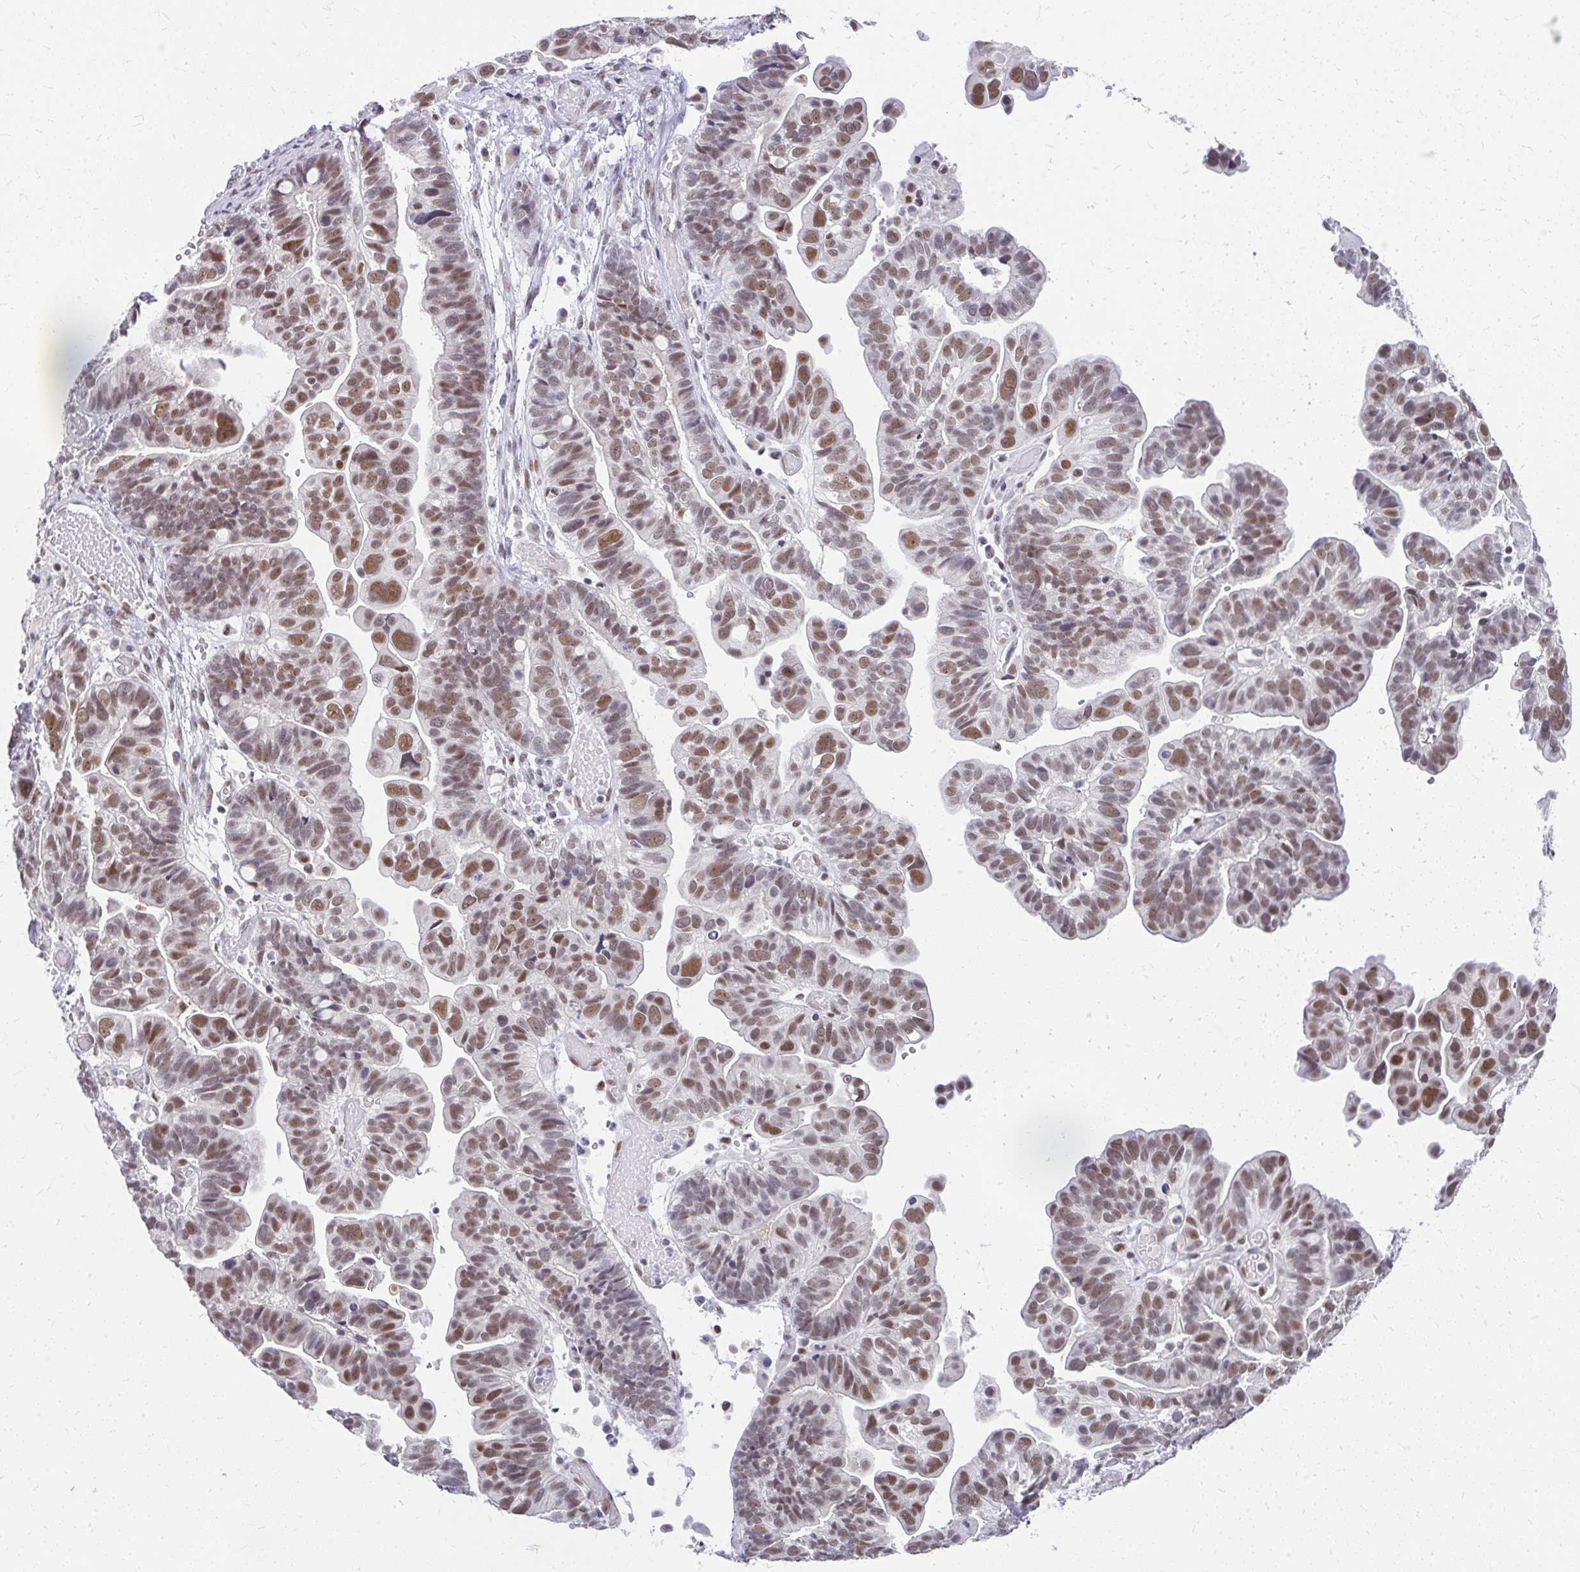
{"staining": {"intensity": "moderate", "quantity": ">75%", "location": "nuclear"}, "tissue": "ovarian cancer", "cell_type": "Tumor cells", "image_type": "cancer", "snomed": [{"axis": "morphology", "description": "Cystadenocarcinoma, serous, NOS"}, {"axis": "topography", "description": "Ovary"}], "caption": "A high-resolution image shows immunohistochemistry staining of serous cystadenocarcinoma (ovarian), which reveals moderate nuclear positivity in approximately >75% of tumor cells. (brown staining indicates protein expression, while blue staining denotes nuclei).", "gene": "GTF2H1", "patient": {"sex": "female", "age": 56}}